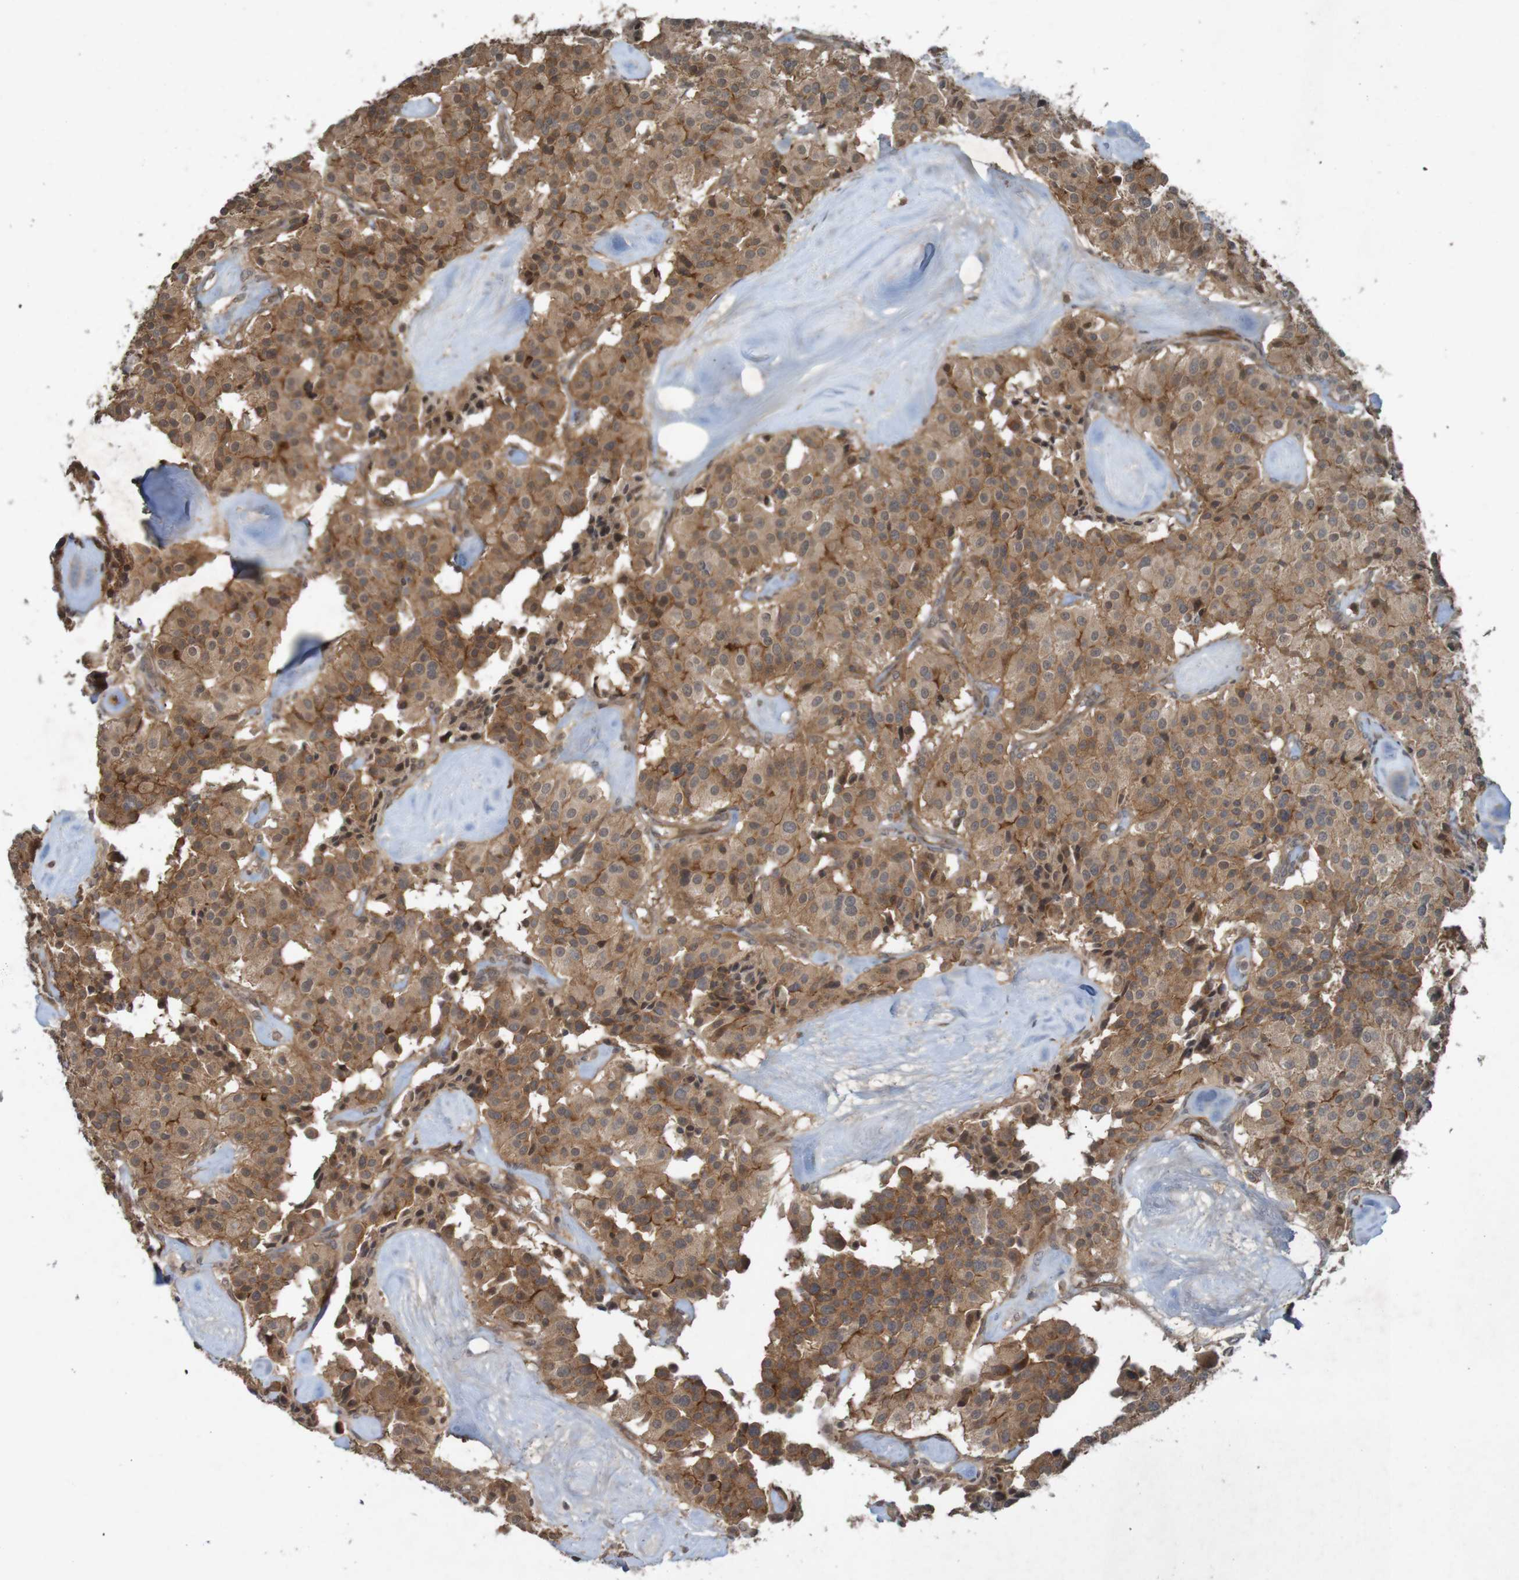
{"staining": {"intensity": "moderate", "quantity": ">75%", "location": "cytoplasmic/membranous"}, "tissue": "carcinoid", "cell_type": "Tumor cells", "image_type": "cancer", "snomed": [{"axis": "morphology", "description": "Carcinoid, malignant, NOS"}, {"axis": "topography", "description": "Lung"}], "caption": "The histopathology image displays staining of malignant carcinoid, revealing moderate cytoplasmic/membranous protein positivity (brown color) within tumor cells. (Stains: DAB (3,3'-diaminobenzidine) in brown, nuclei in blue, Microscopy: brightfield microscopy at high magnification).", "gene": "ARHGEF11", "patient": {"sex": "male", "age": 30}}